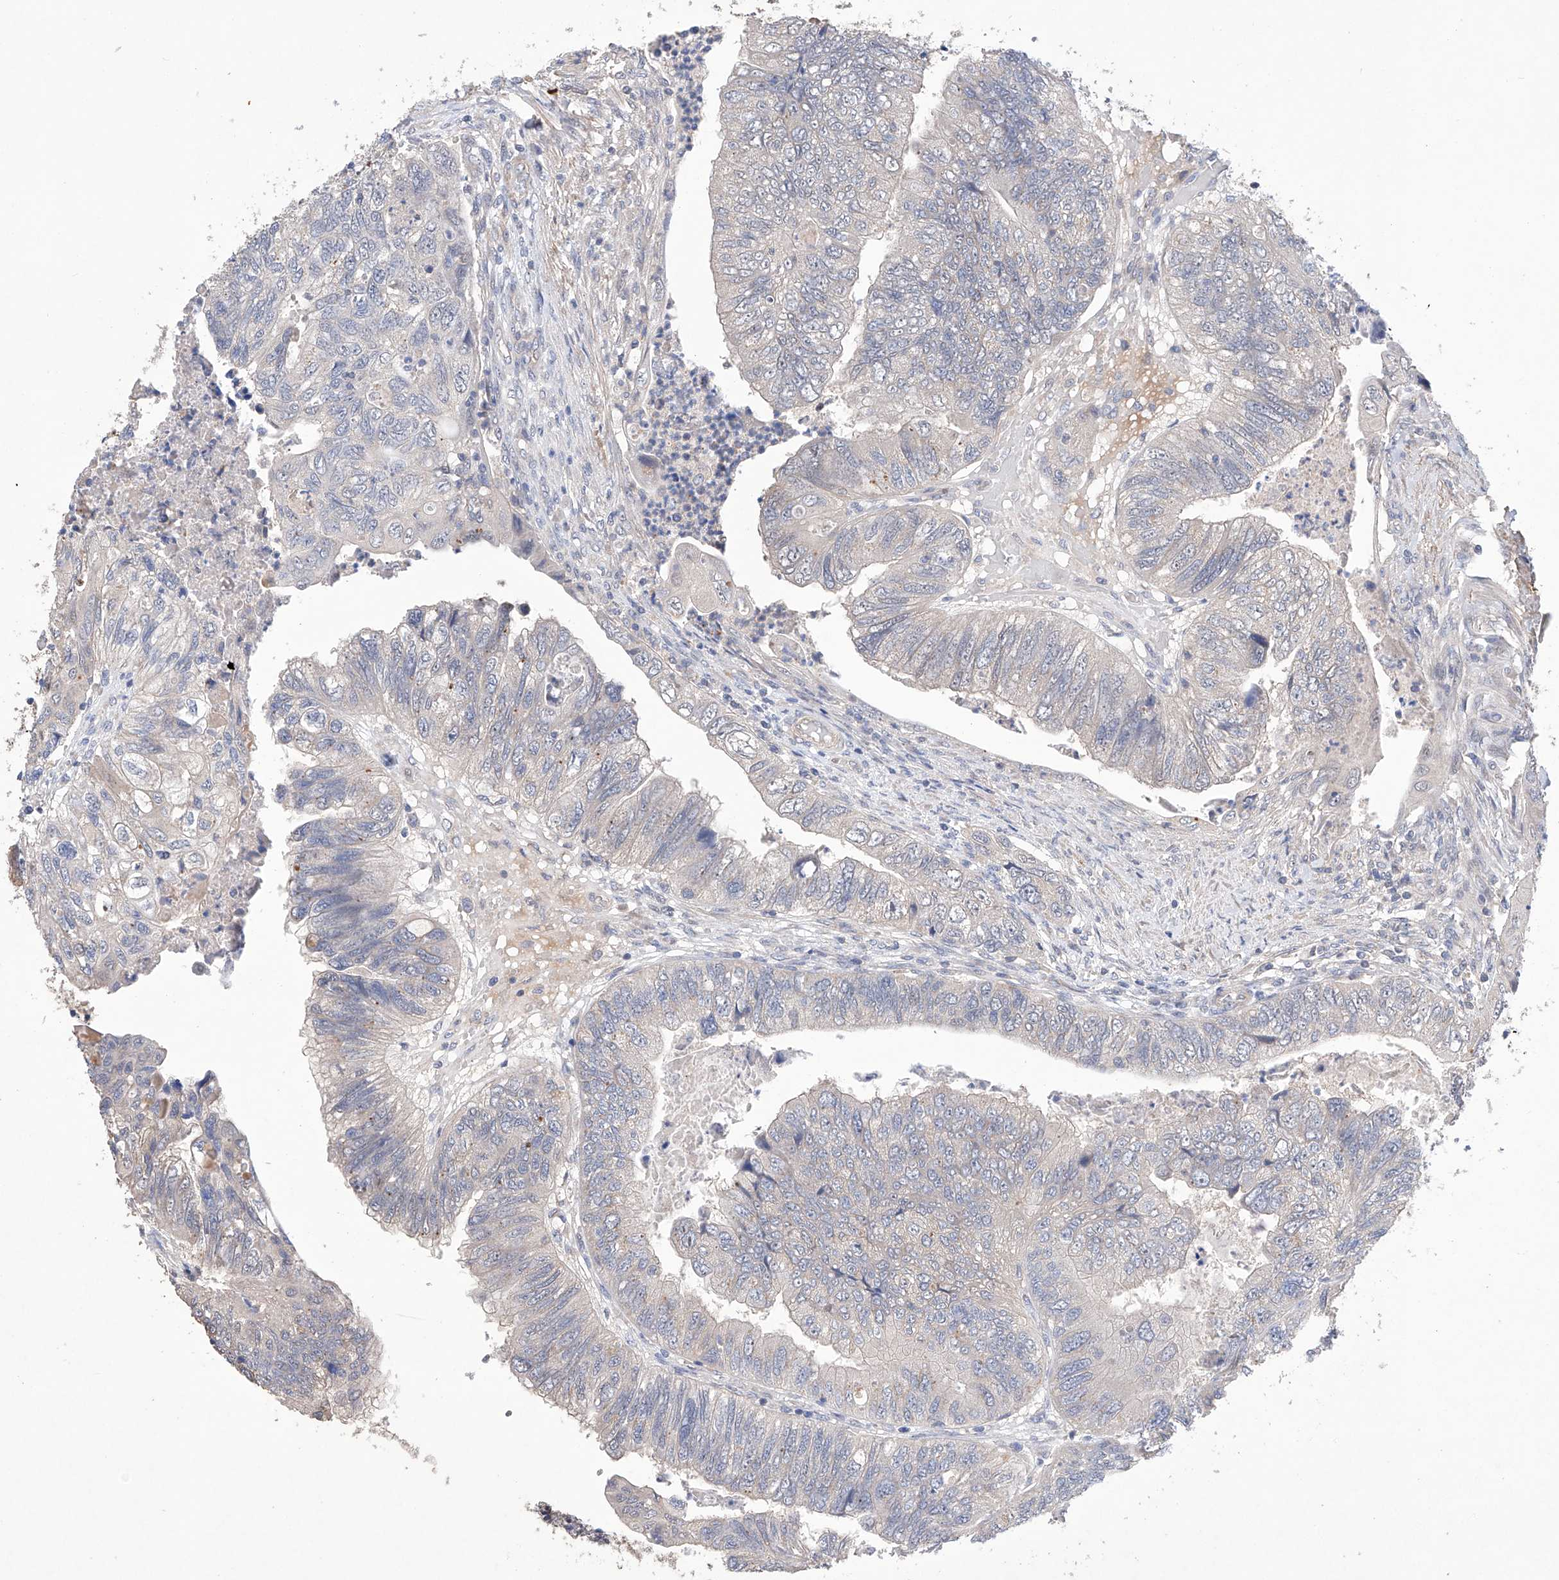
{"staining": {"intensity": "negative", "quantity": "none", "location": "none"}, "tissue": "colorectal cancer", "cell_type": "Tumor cells", "image_type": "cancer", "snomed": [{"axis": "morphology", "description": "Adenocarcinoma, NOS"}, {"axis": "topography", "description": "Rectum"}], "caption": "Immunohistochemistry image of neoplastic tissue: colorectal cancer (adenocarcinoma) stained with DAB reveals no significant protein expression in tumor cells. (DAB immunohistochemistry (IHC), high magnification).", "gene": "AFG1L", "patient": {"sex": "male", "age": 63}}